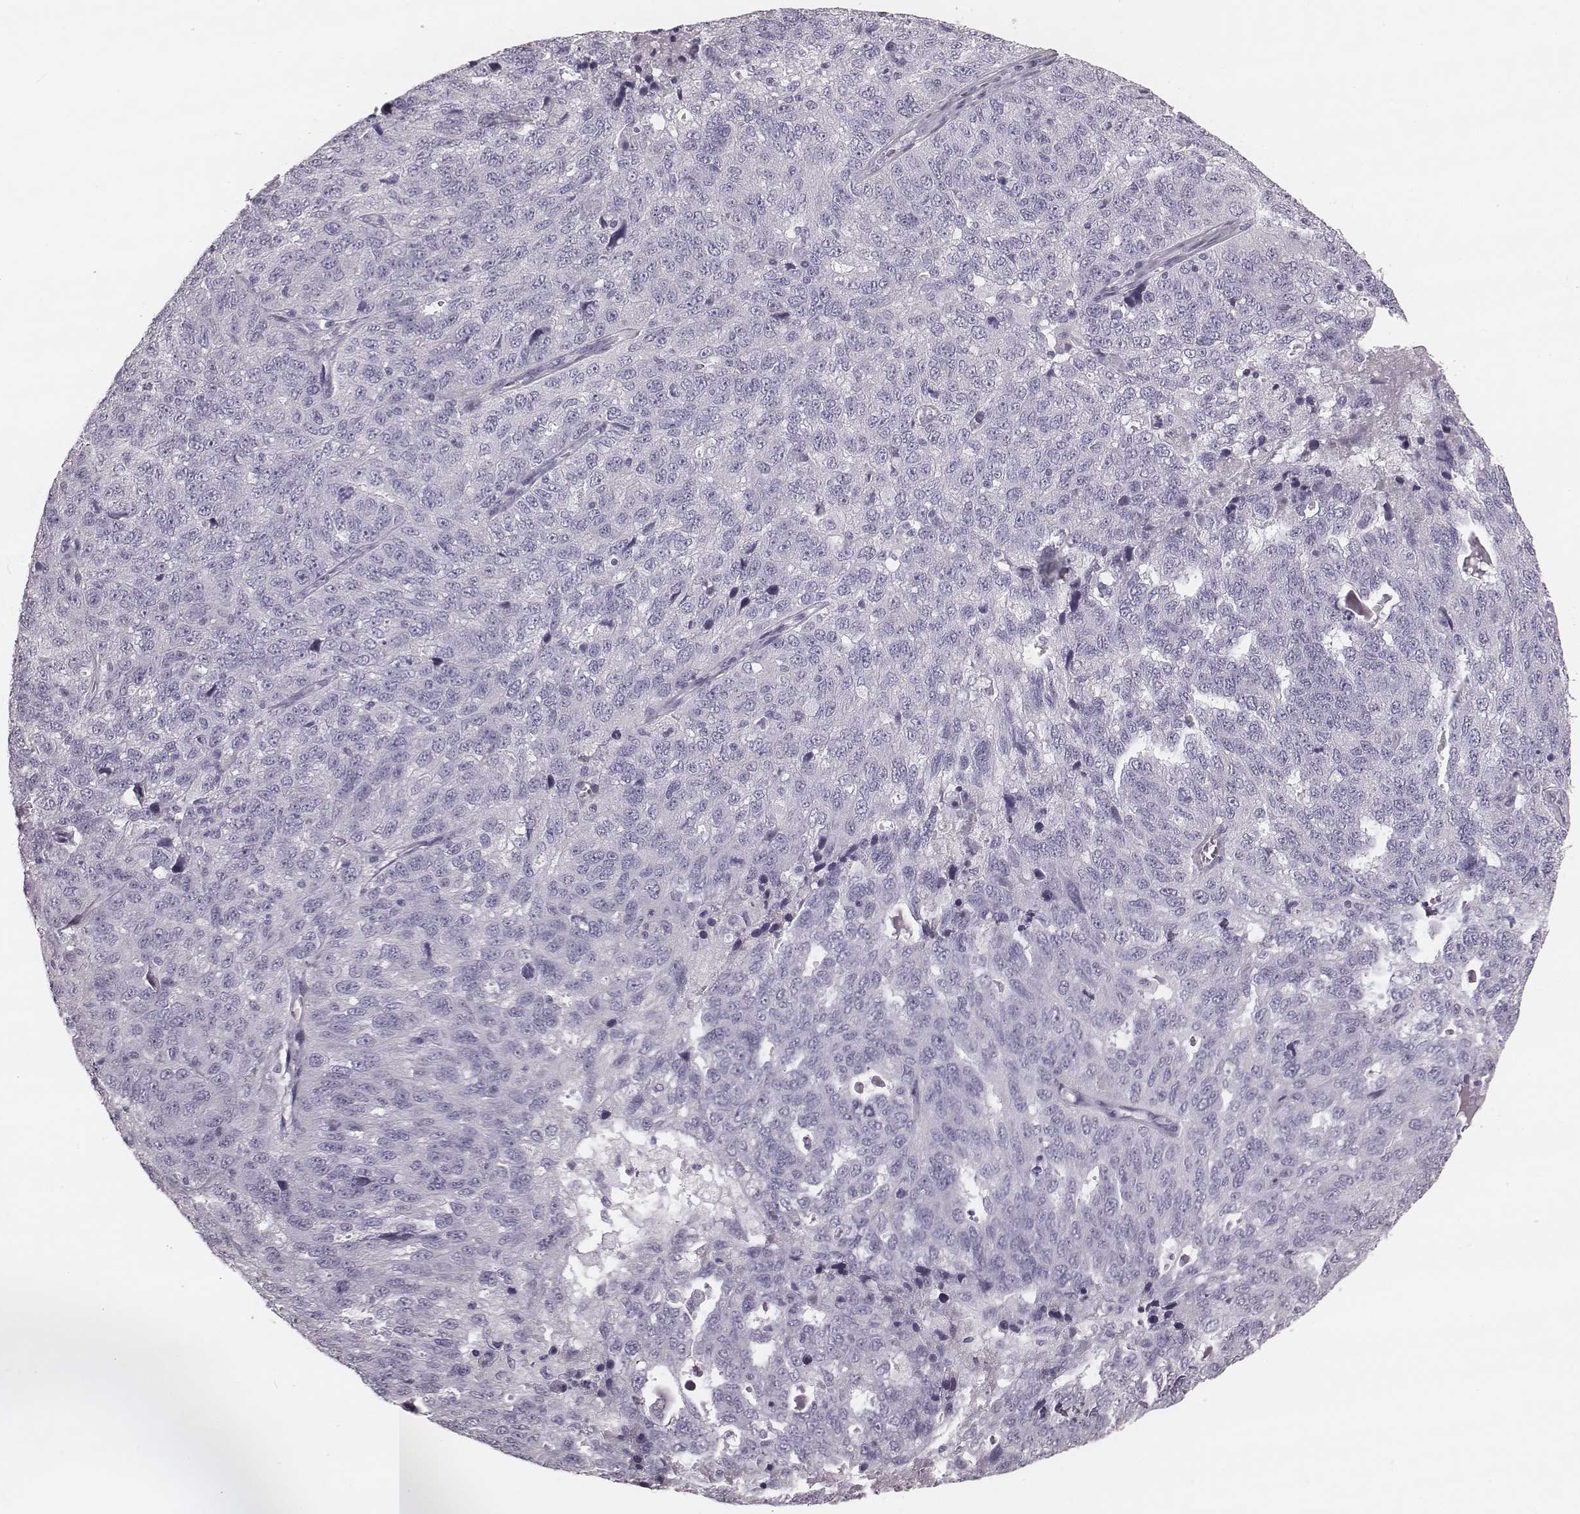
{"staining": {"intensity": "negative", "quantity": "none", "location": "none"}, "tissue": "ovarian cancer", "cell_type": "Tumor cells", "image_type": "cancer", "snomed": [{"axis": "morphology", "description": "Cystadenocarcinoma, serous, NOS"}, {"axis": "topography", "description": "Ovary"}], "caption": "Ovarian cancer was stained to show a protein in brown. There is no significant positivity in tumor cells.", "gene": "KRT74", "patient": {"sex": "female", "age": 71}}